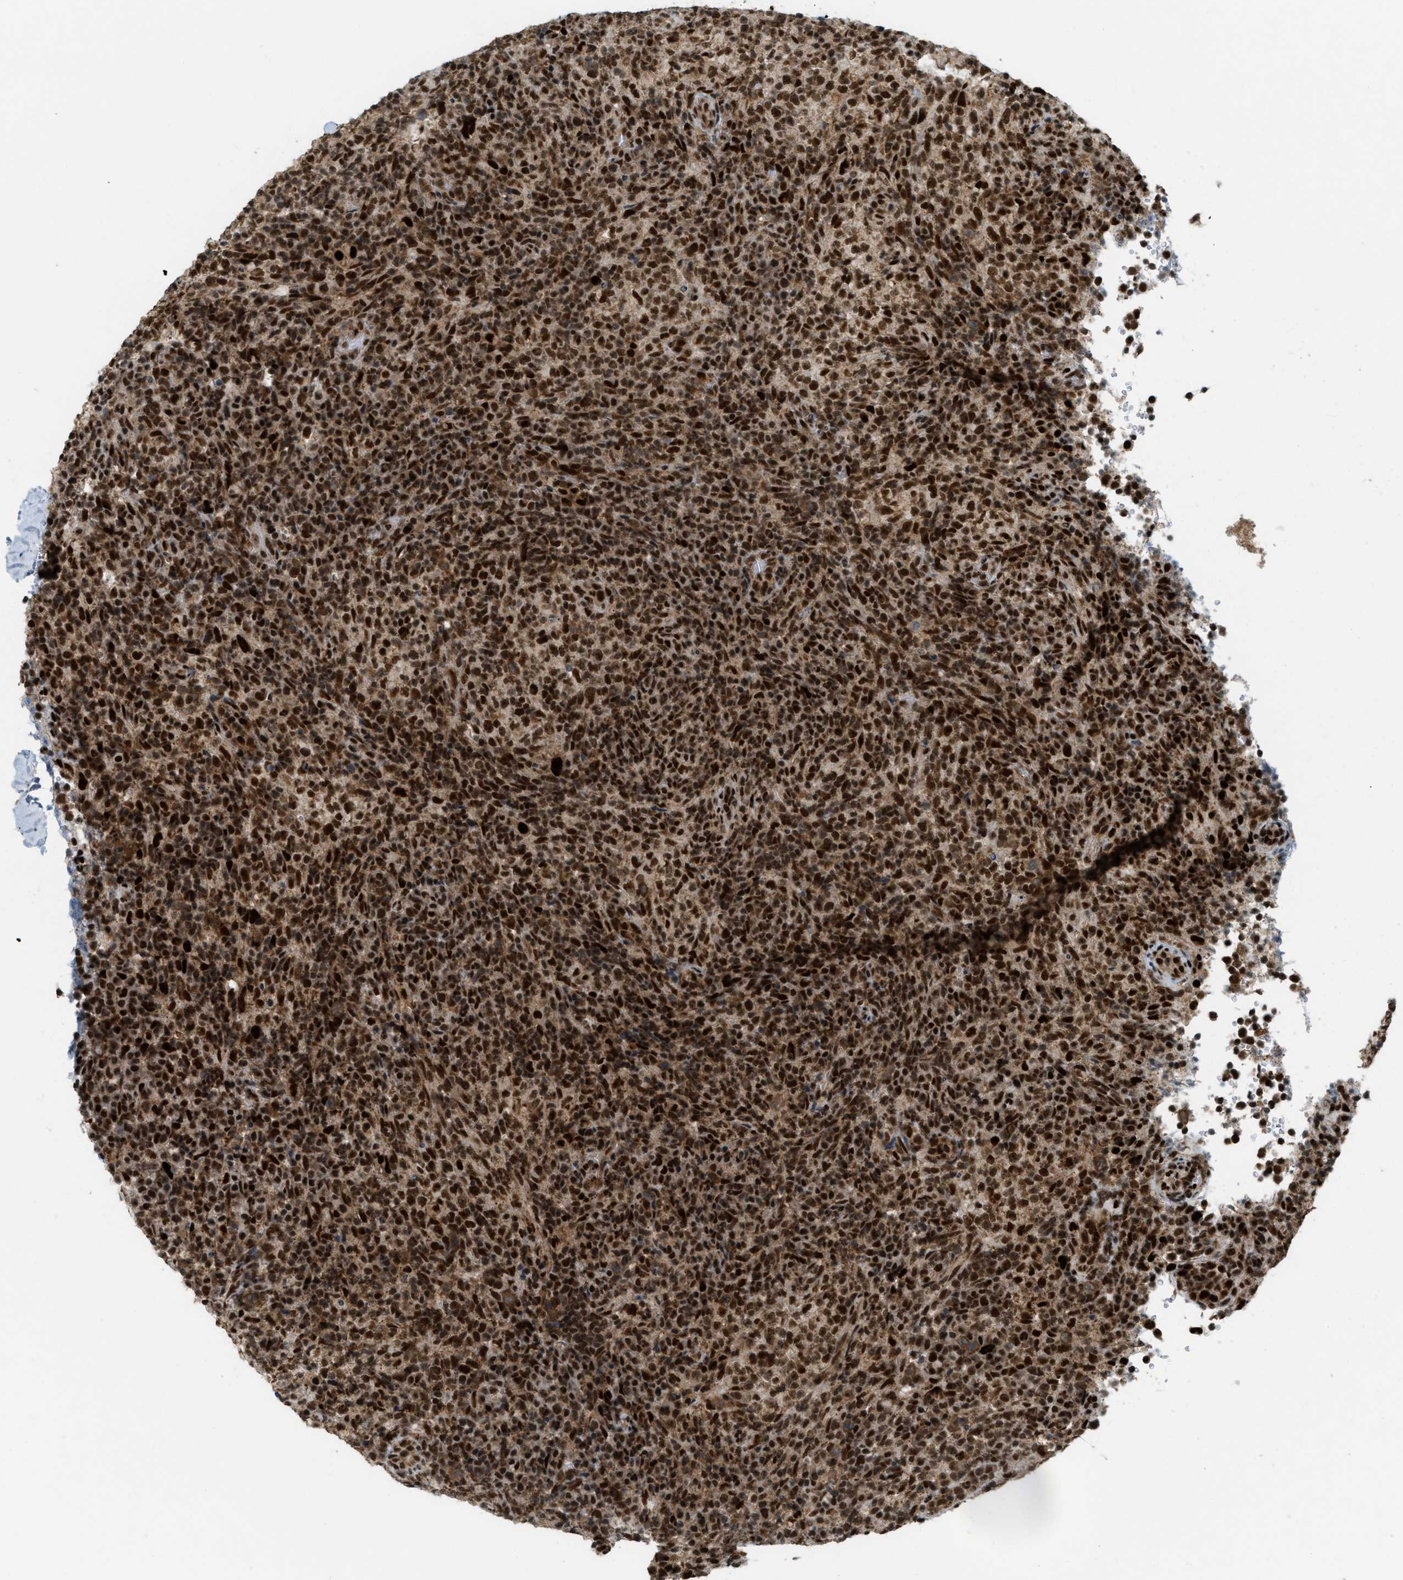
{"staining": {"intensity": "strong", "quantity": ">75%", "location": "cytoplasmic/membranous,nuclear"}, "tissue": "lymphoma", "cell_type": "Tumor cells", "image_type": "cancer", "snomed": [{"axis": "morphology", "description": "Malignant lymphoma, non-Hodgkin's type, High grade"}, {"axis": "topography", "description": "Lymph node"}], "caption": "Lymphoma stained for a protein (brown) exhibits strong cytoplasmic/membranous and nuclear positive positivity in about >75% of tumor cells.", "gene": "TLK1", "patient": {"sex": "female", "age": 76}}